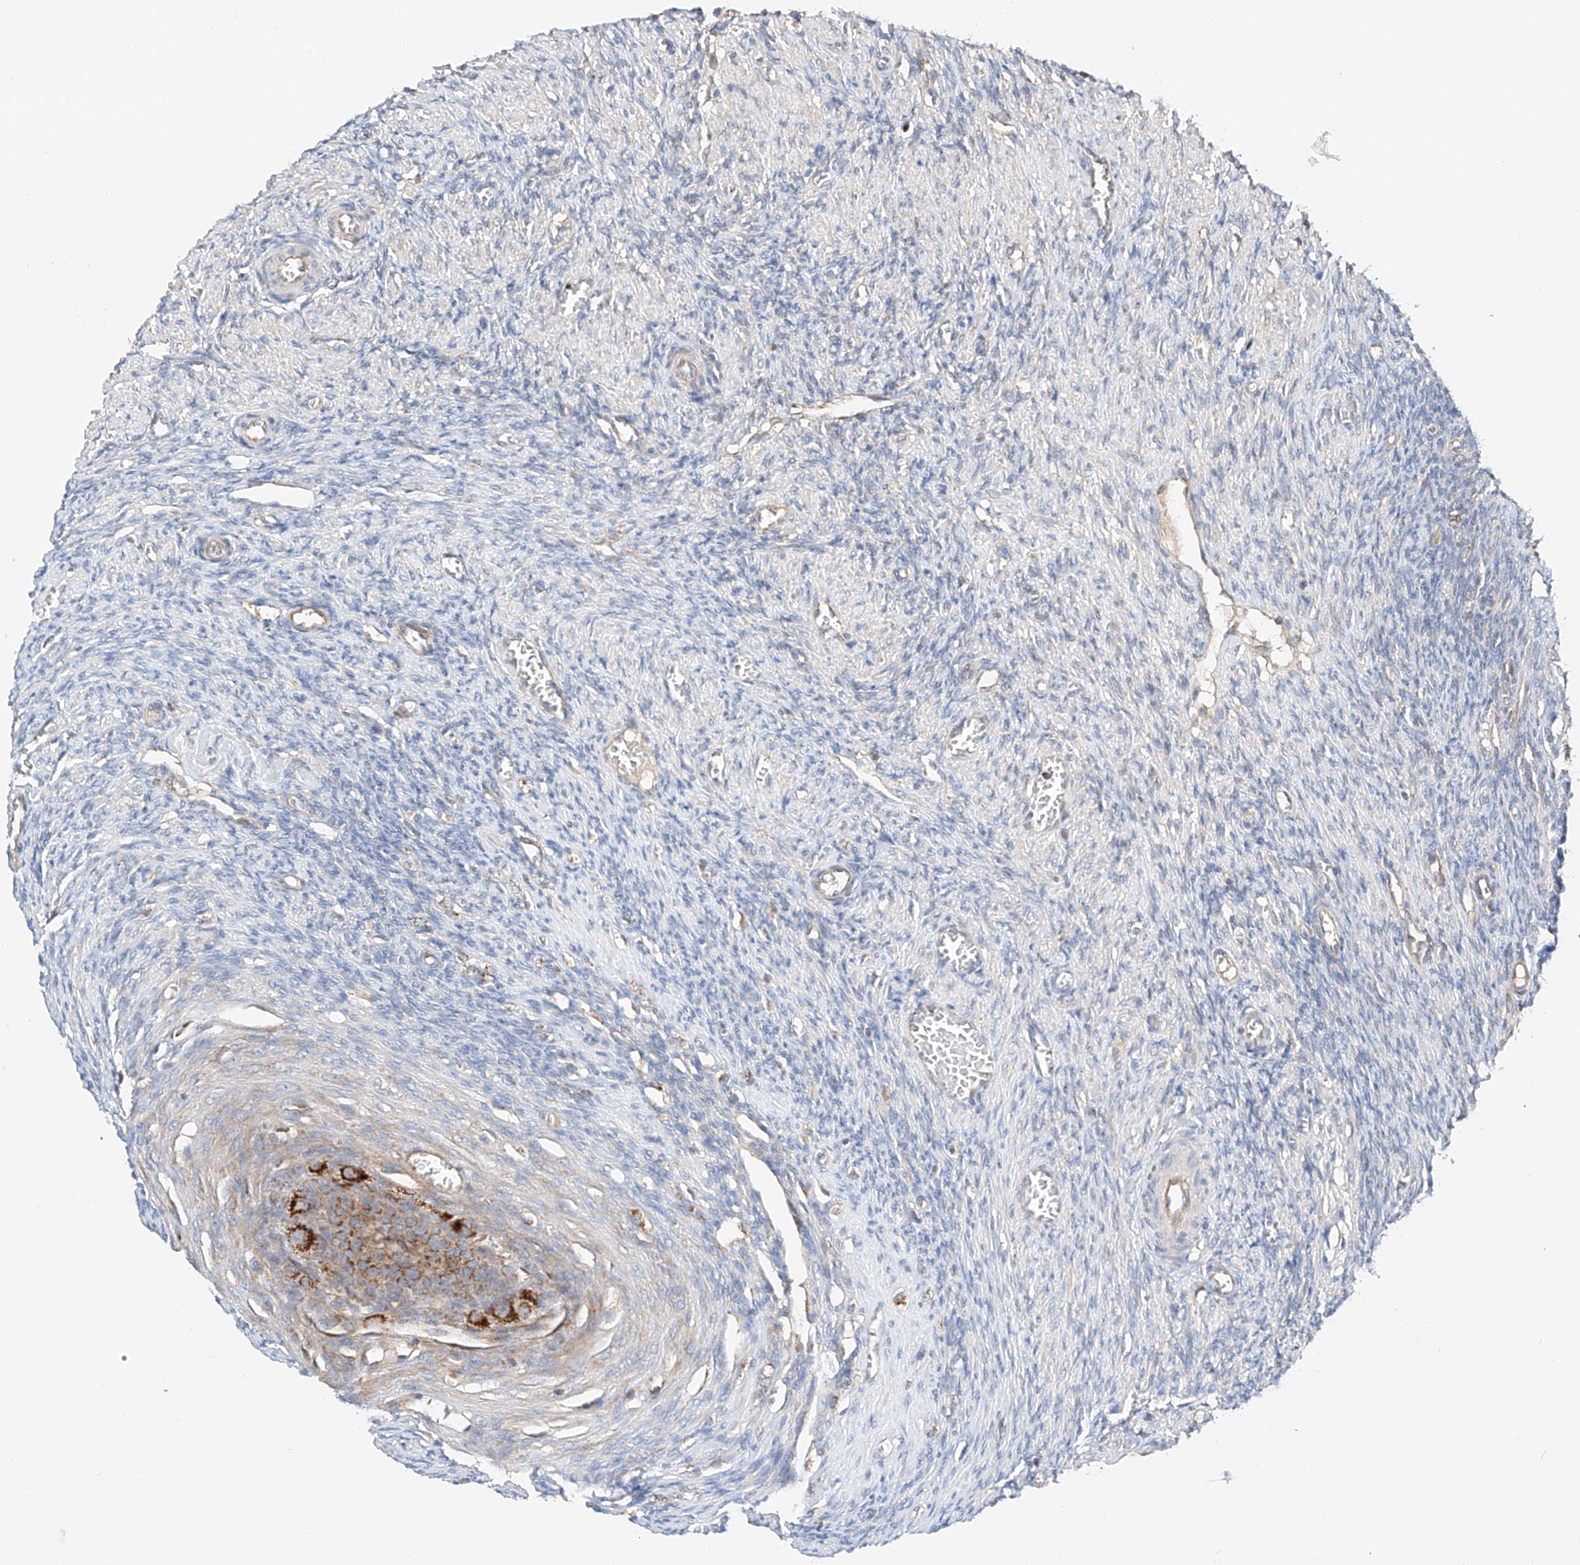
{"staining": {"intensity": "negative", "quantity": "none", "location": "none"}, "tissue": "ovary", "cell_type": "Ovarian stroma cells", "image_type": "normal", "snomed": [{"axis": "morphology", "description": "Normal tissue, NOS"}, {"axis": "topography", "description": "Ovary"}], "caption": "Immunohistochemistry (IHC) image of normal human ovary stained for a protein (brown), which demonstrates no positivity in ovarian stroma cells. (Stains: DAB (3,3'-diaminobenzidine) immunohistochemistry with hematoxylin counter stain, Microscopy: brightfield microscopy at high magnification).", "gene": "RUSC1", "patient": {"sex": "female", "age": 27}}